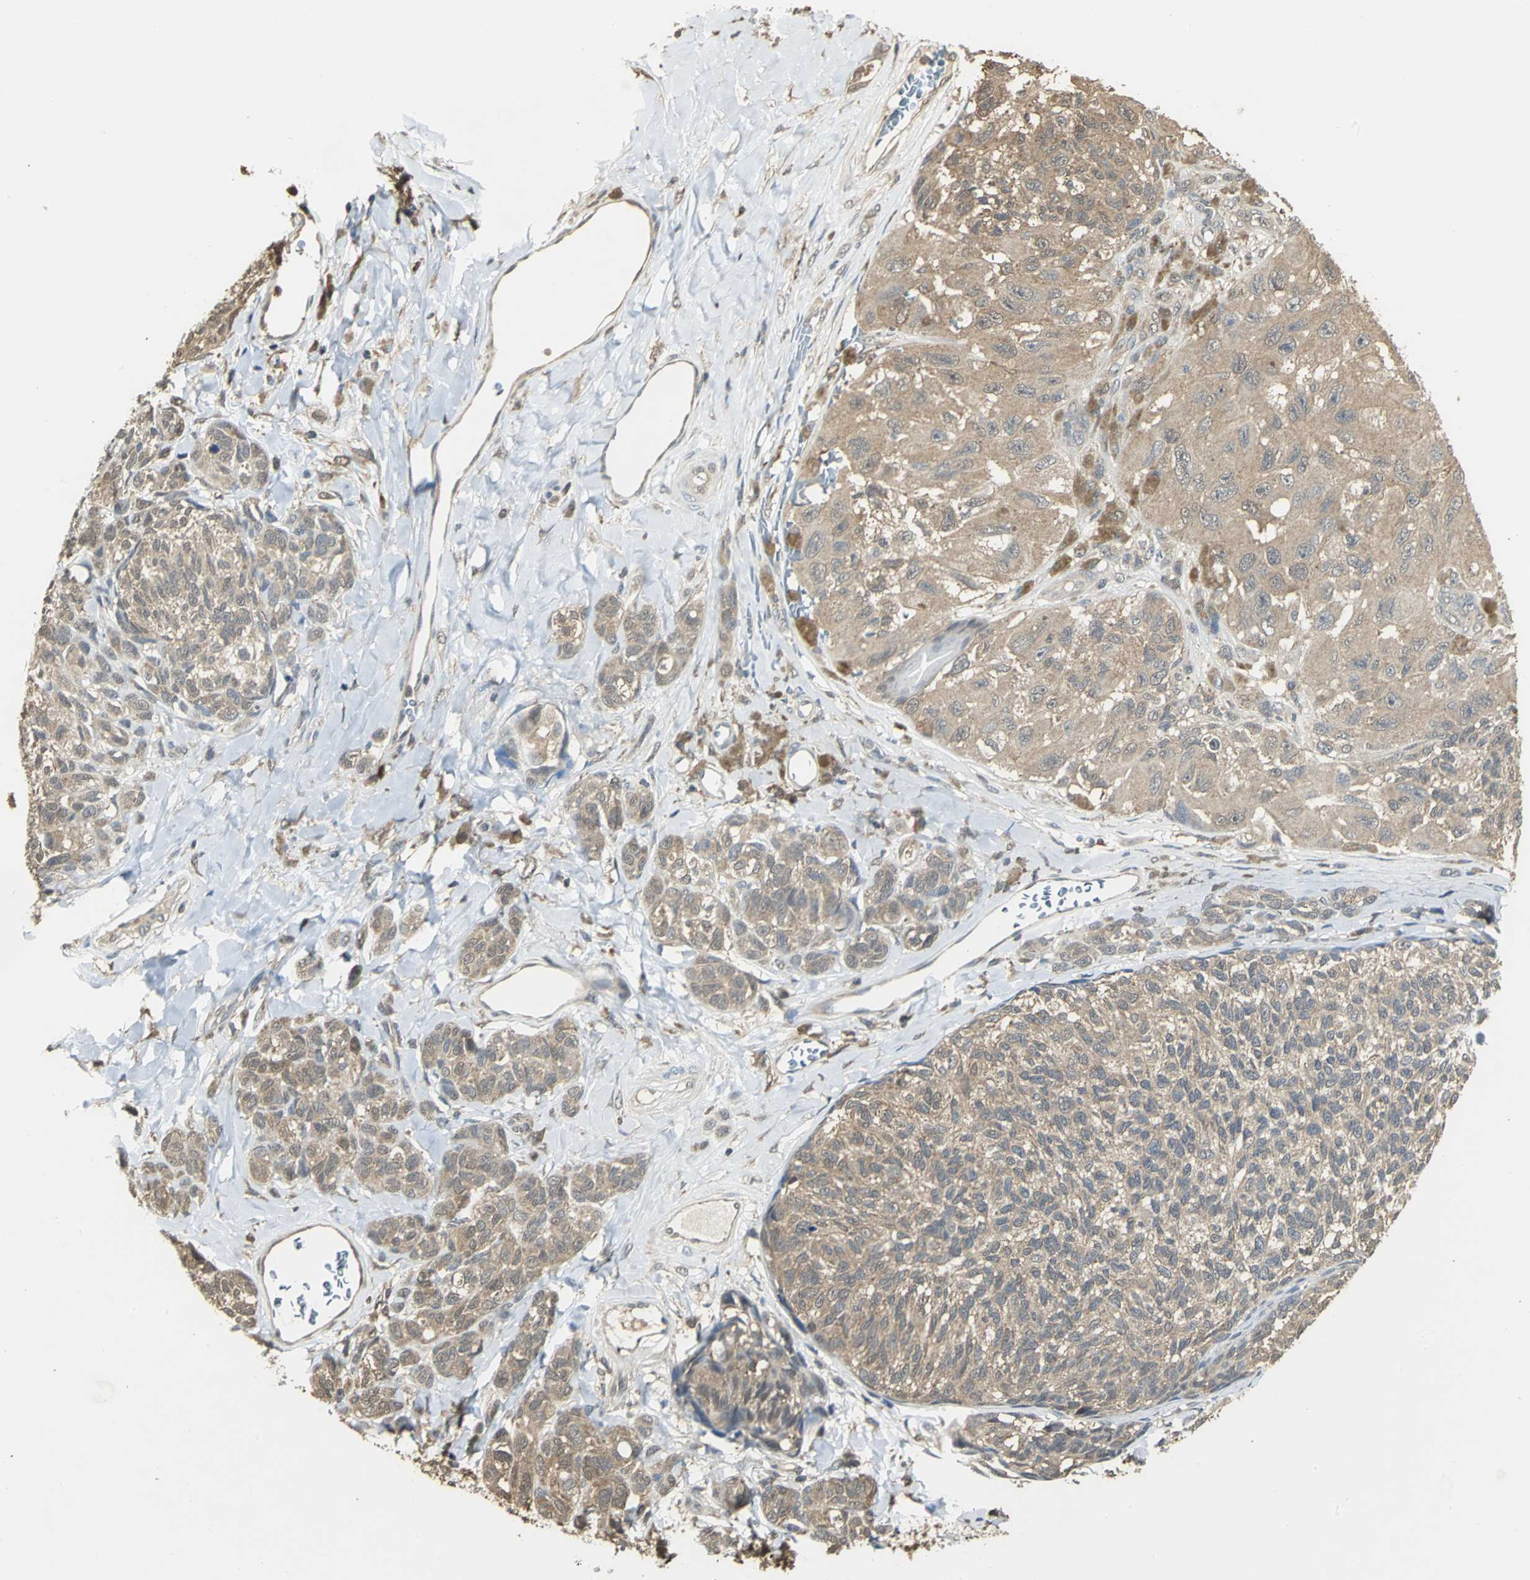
{"staining": {"intensity": "moderate", "quantity": ">75%", "location": "cytoplasmic/membranous"}, "tissue": "melanoma", "cell_type": "Tumor cells", "image_type": "cancer", "snomed": [{"axis": "morphology", "description": "Malignant melanoma, NOS"}, {"axis": "topography", "description": "Skin"}], "caption": "Protein expression analysis of human malignant melanoma reveals moderate cytoplasmic/membranous staining in about >75% of tumor cells. (DAB (3,3'-diaminobenzidine) IHC with brightfield microscopy, high magnification).", "gene": "PARK7", "patient": {"sex": "female", "age": 73}}